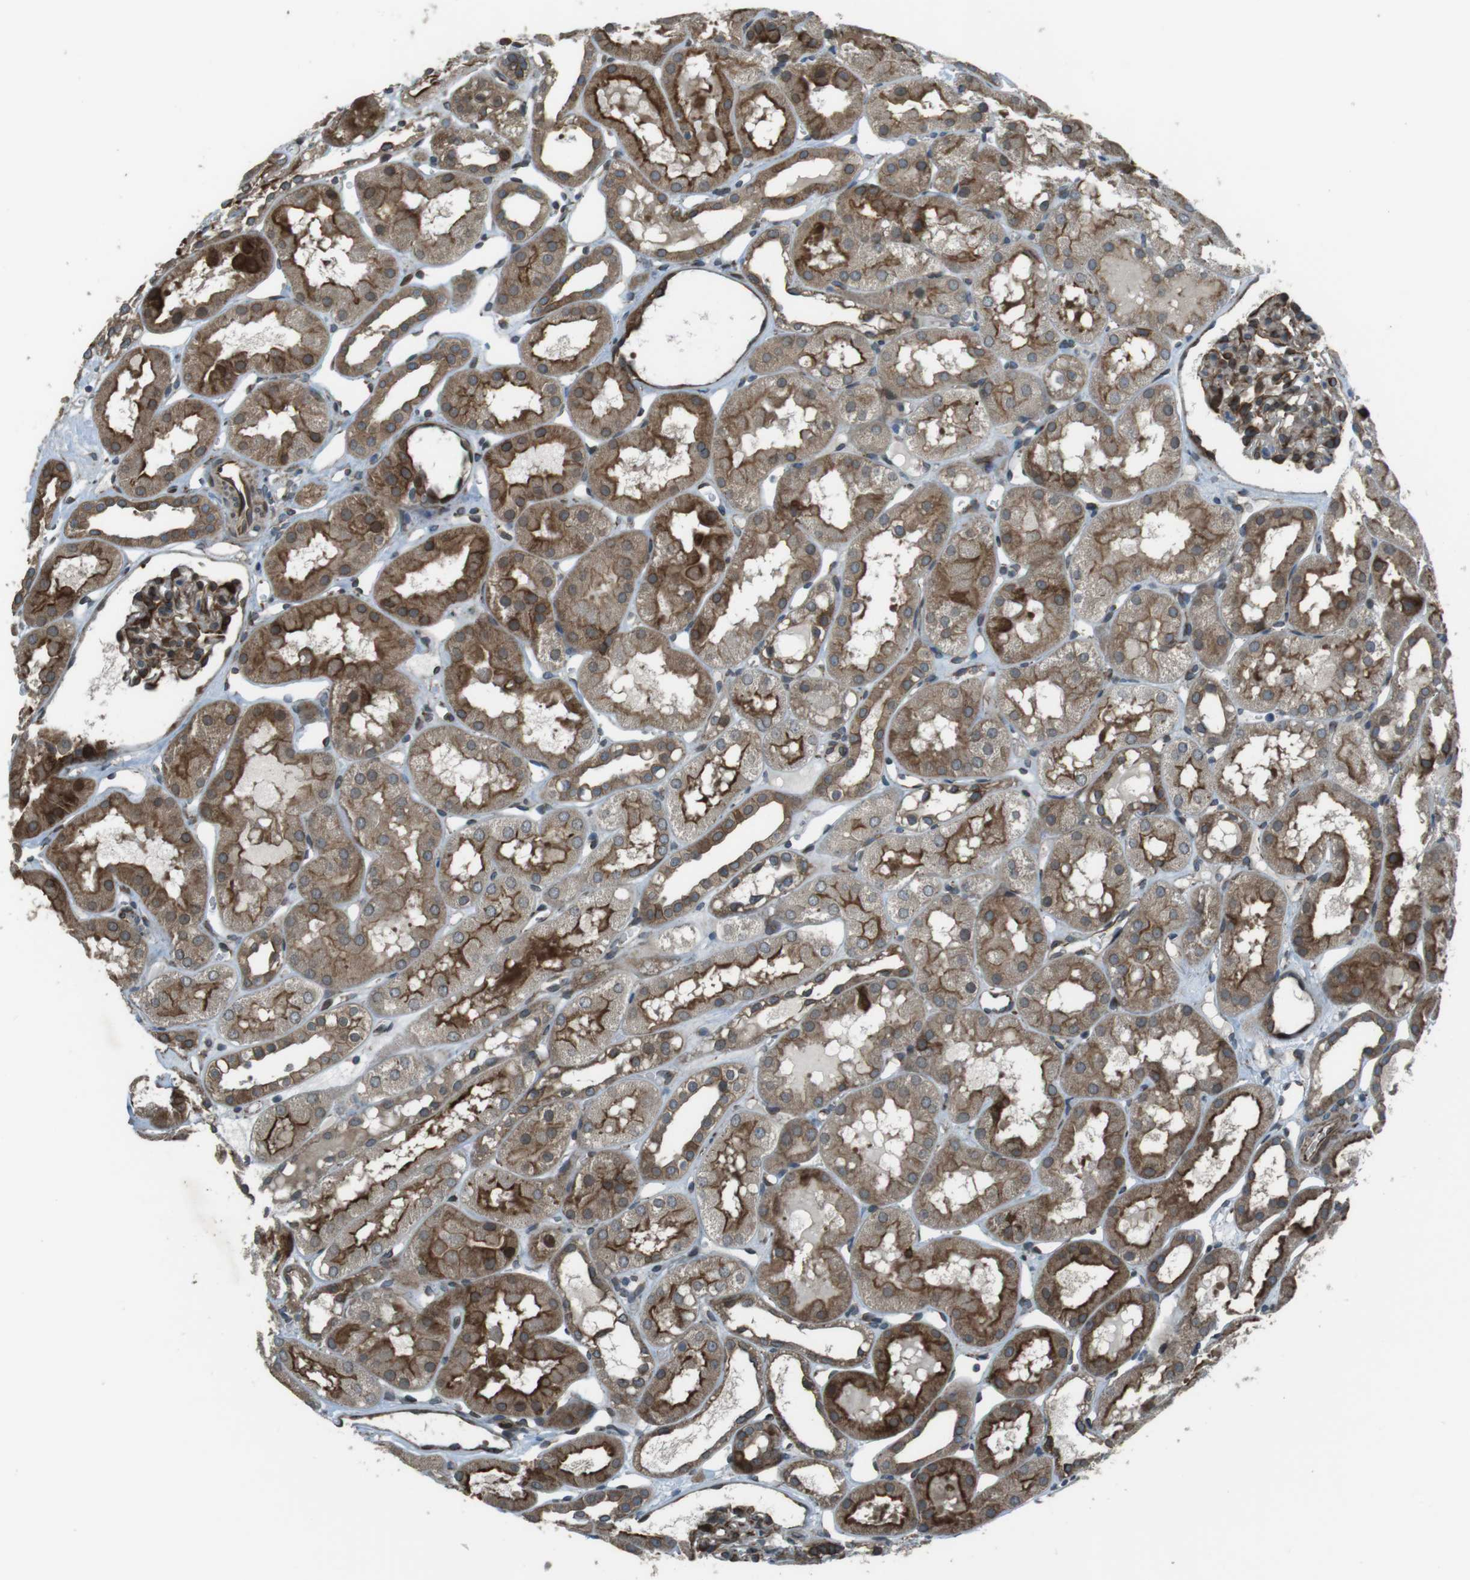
{"staining": {"intensity": "moderate", "quantity": "25%-75%", "location": "cytoplasmic/membranous"}, "tissue": "kidney", "cell_type": "Cells in glomeruli", "image_type": "normal", "snomed": [{"axis": "morphology", "description": "Normal tissue, NOS"}, {"axis": "topography", "description": "Kidney"}, {"axis": "topography", "description": "Urinary bladder"}], "caption": "The immunohistochemical stain shows moderate cytoplasmic/membranous expression in cells in glomeruli of unremarkable kidney. Nuclei are stained in blue.", "gene": "ZNF330", "patient": {"sex": "male", "age": 16}}